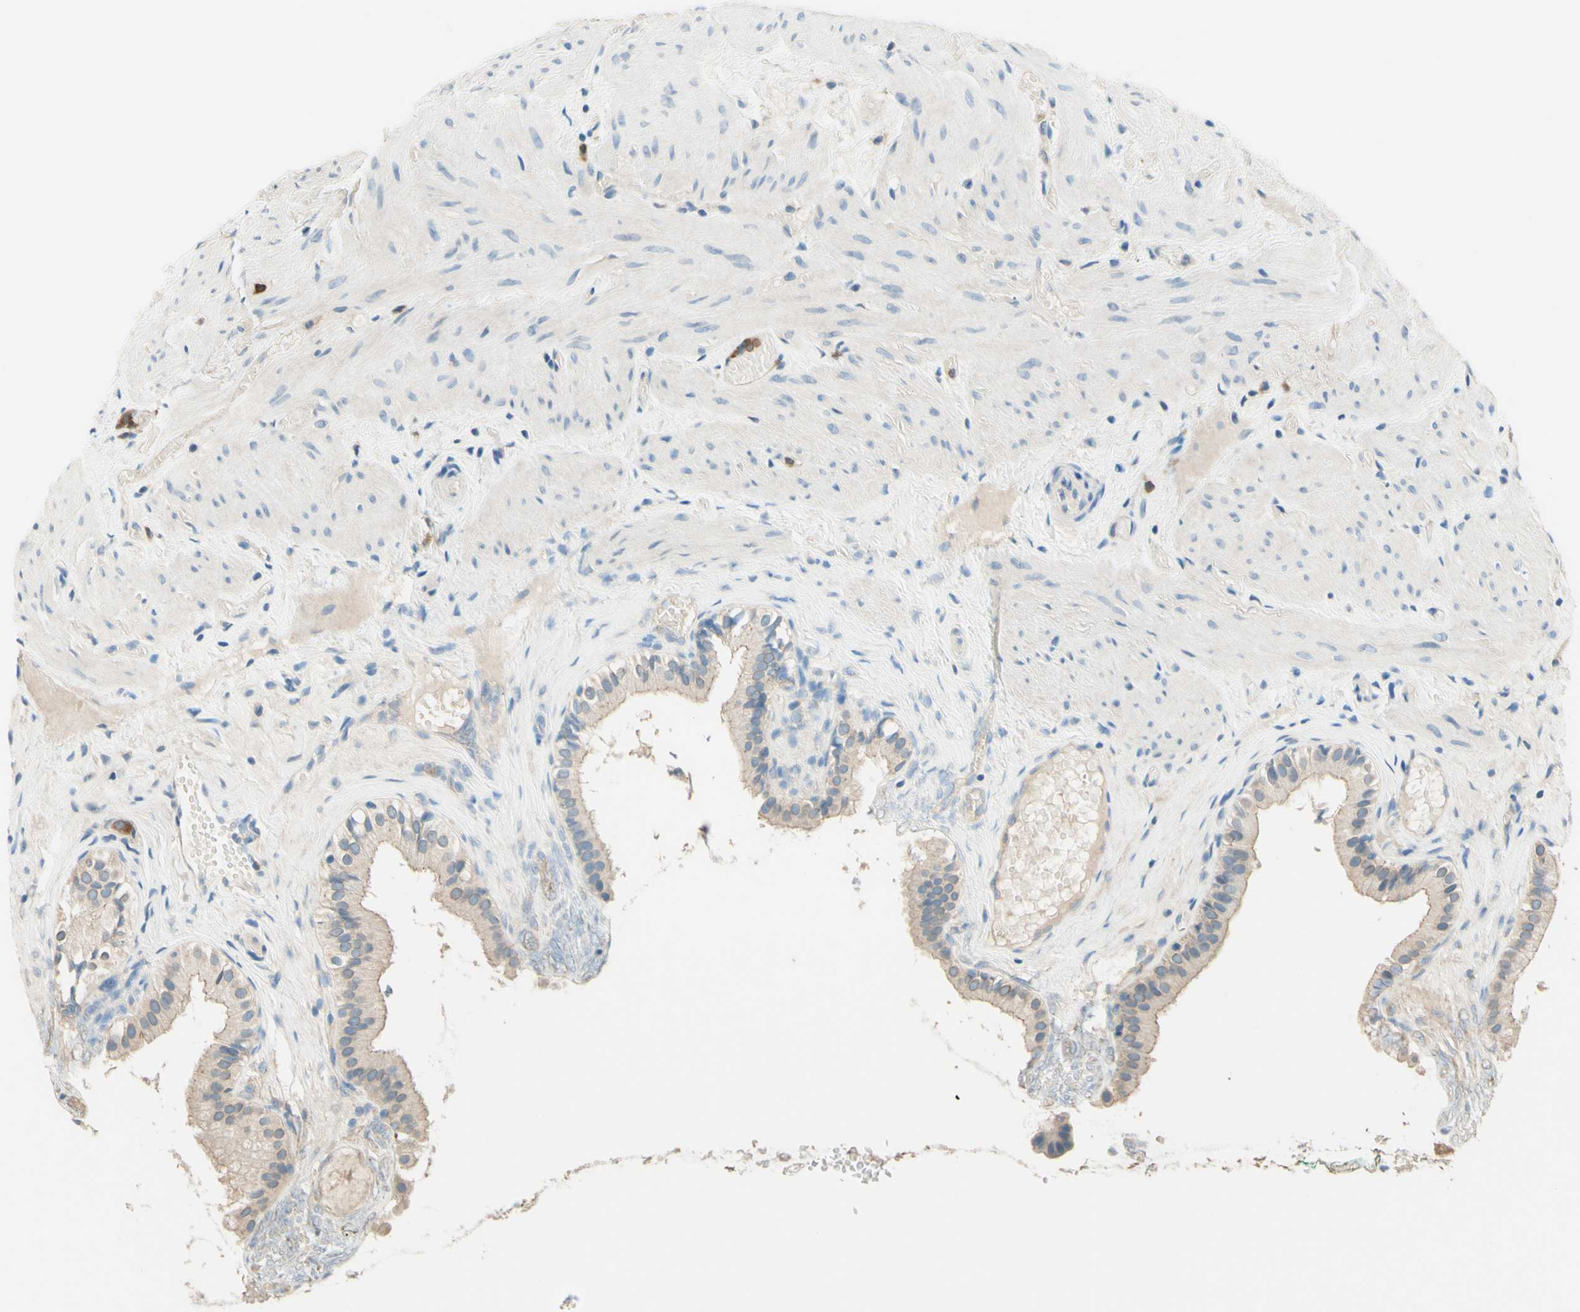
{"staining": {"intensity": "weak", "quantity": ">75%", "location": "cytoplasmic/membranous"}, "tissue": "gallbladder", "cell_type": "Glandular cells", "image_type": "normal", "snomed": [{"axis": "morphology", "description": "Normal tissue, NOS"}, {"axis": "topography", "description": "Gallbladder"}], "caption": "Glandular cells display weak cytoplasmic/membranous positivity in approximately >75% of cells in normal gallbladder.", "gene": "SIGLEC9", "patient": {"sex": "female", "age": 26}}